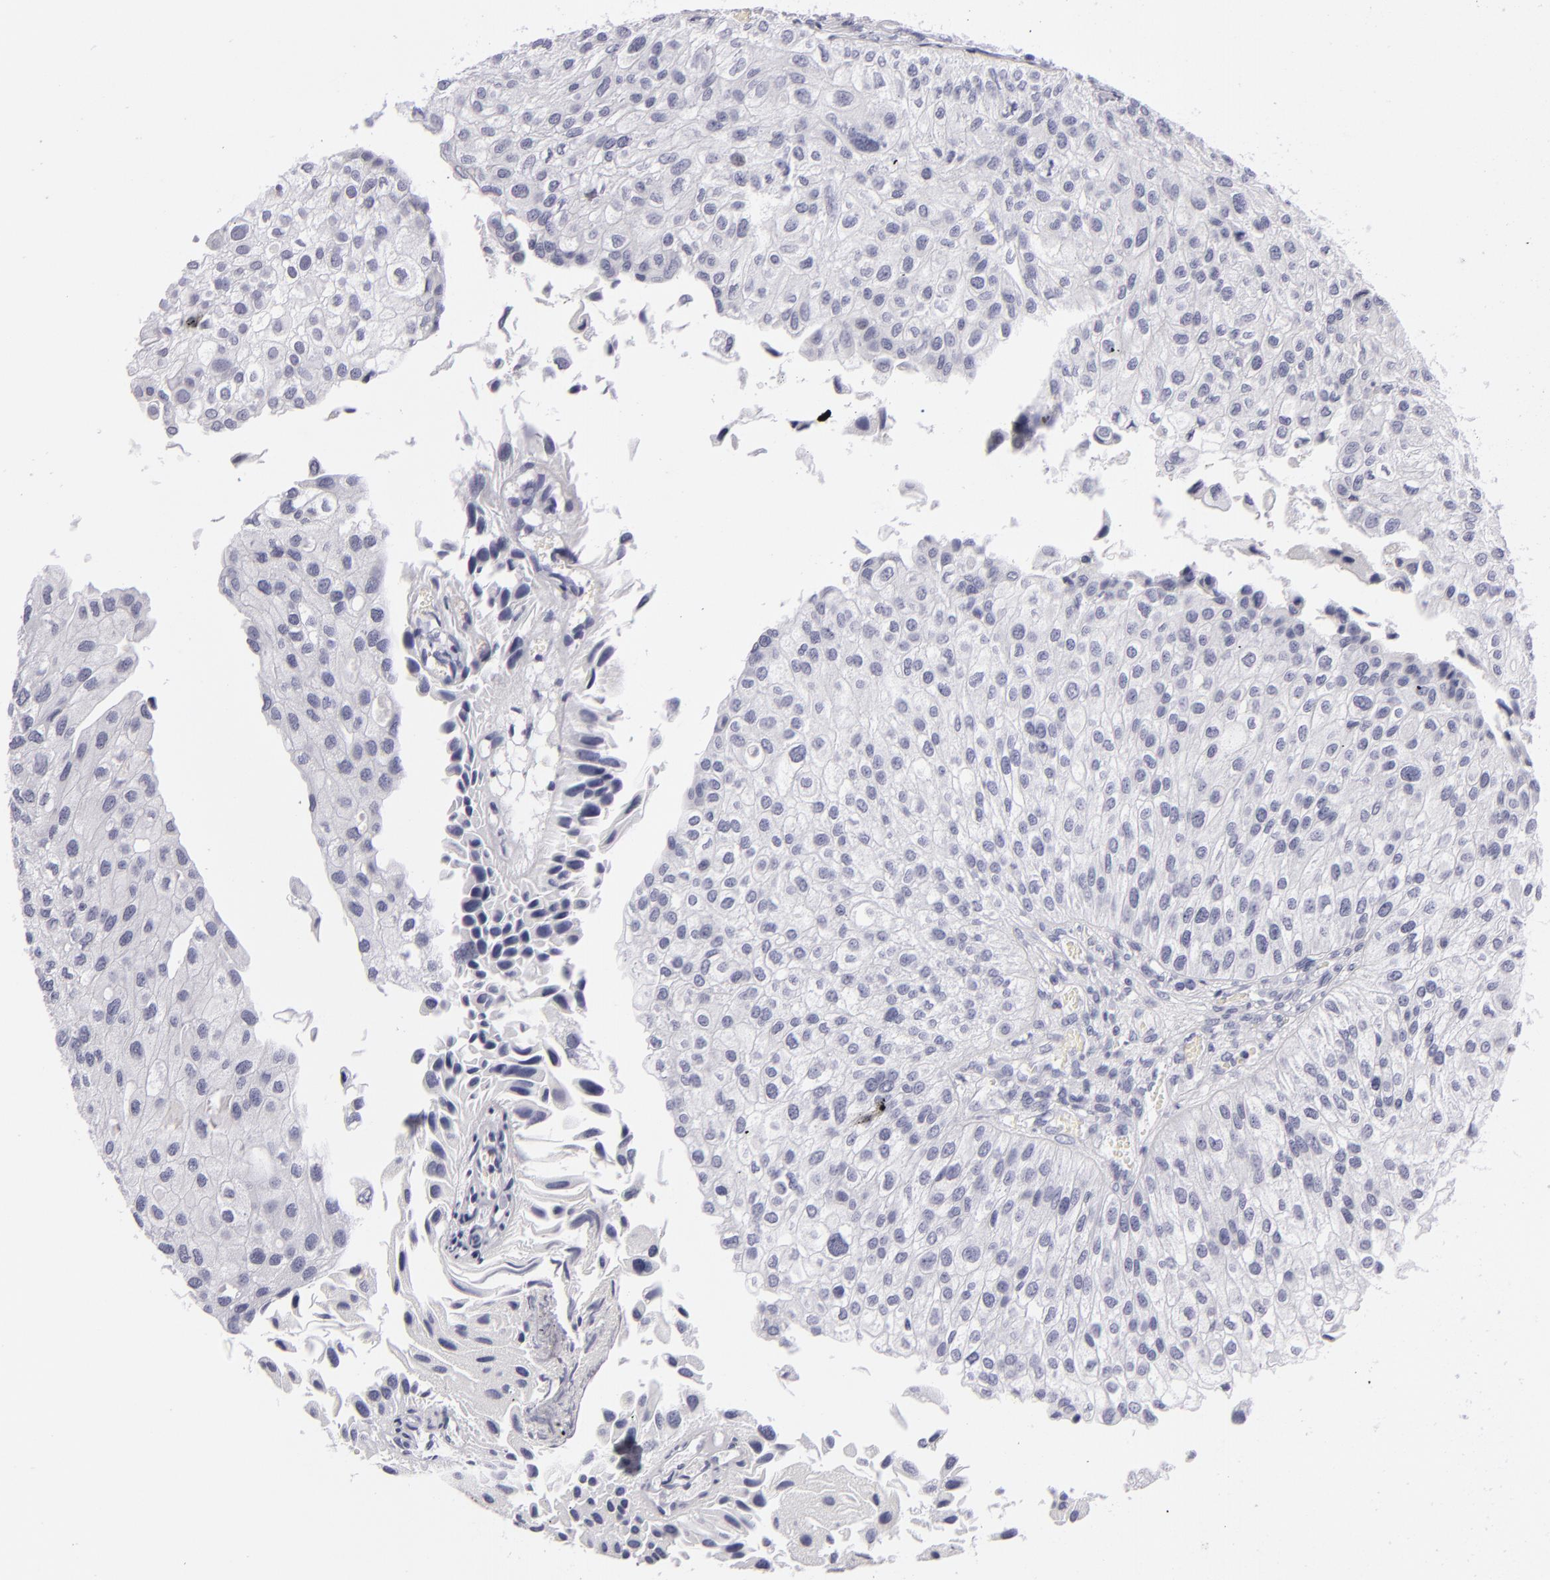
{"staining": {"intensity": "negative", "quantity": "none", "location": "none"}, "tissue": "urothelial cancer", "cell_type": "Tumor cells", "image_type": "cancer", "snomed": [{"axis": "morphology", "description": "Urothelial carcinoma, Low grade"}, {"axis": "topography", "description": "Urinary bladder"}], "caption": "Immunohistochemical staining of urothelial cancer demonstrates no significant positivity in tumor cells. (DAB (3,3'-diaminobenzidine) immunohistochemistry with hematoxylin counter stain).", "gene": "VIL1", "patient": {"sex": "female", "age": 89}}